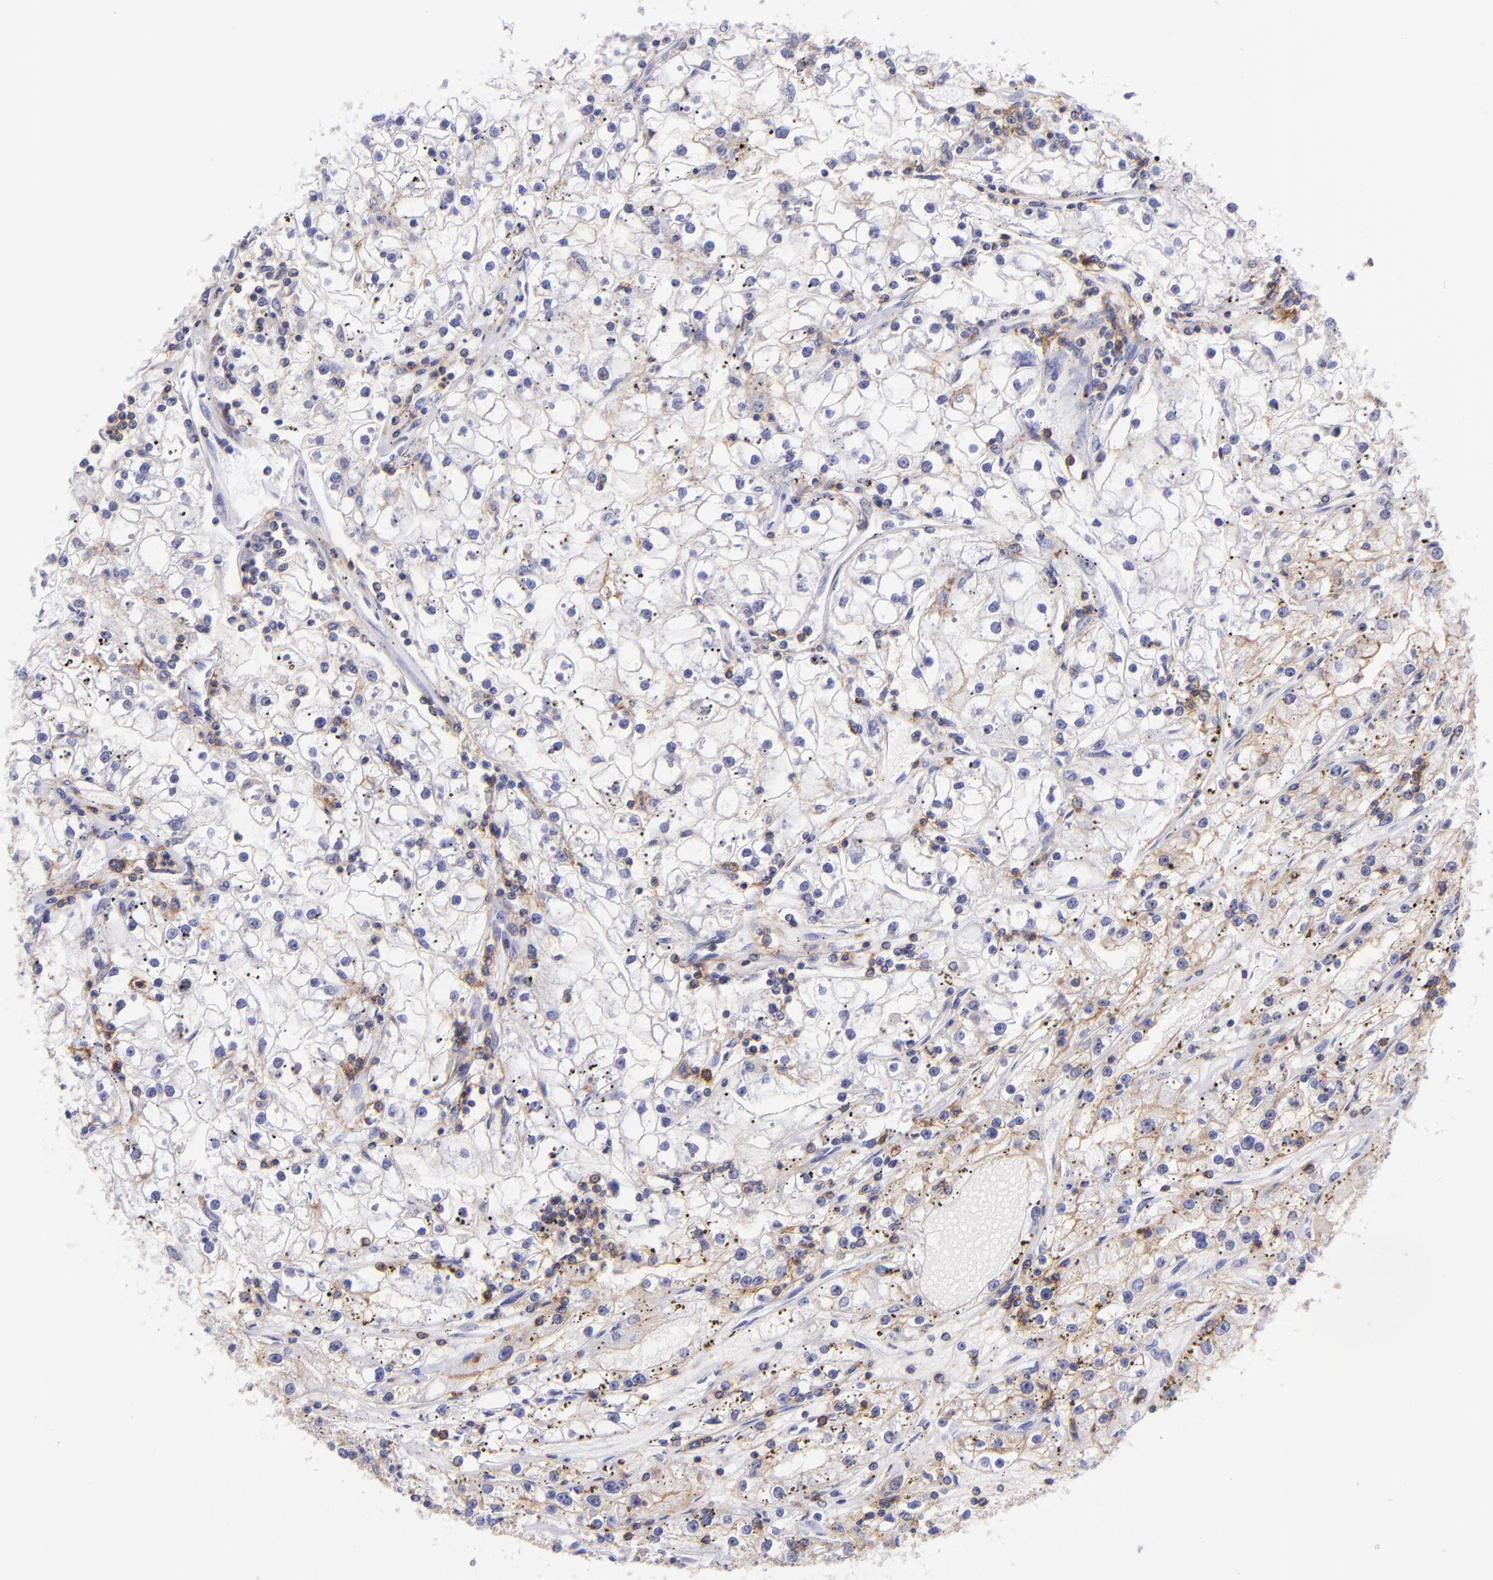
{"staining": {"intensity": "negative", "quantity": "none", "location": "none"}, "tissue": "renal cancer", "cell_type": "Tumor cells", "image_type": "cancer", "snomed": [{"axis": "morphology", "description": "Adenocarcinoma, NOS"}, {"axis": "topography", "description": "Kidney"}], "caption": "Histopathology image shows no protein positivity in tumor cells of renal cancer tissue.", "gene": "SPN", "patient": {"sex": "male", "age": 56}}